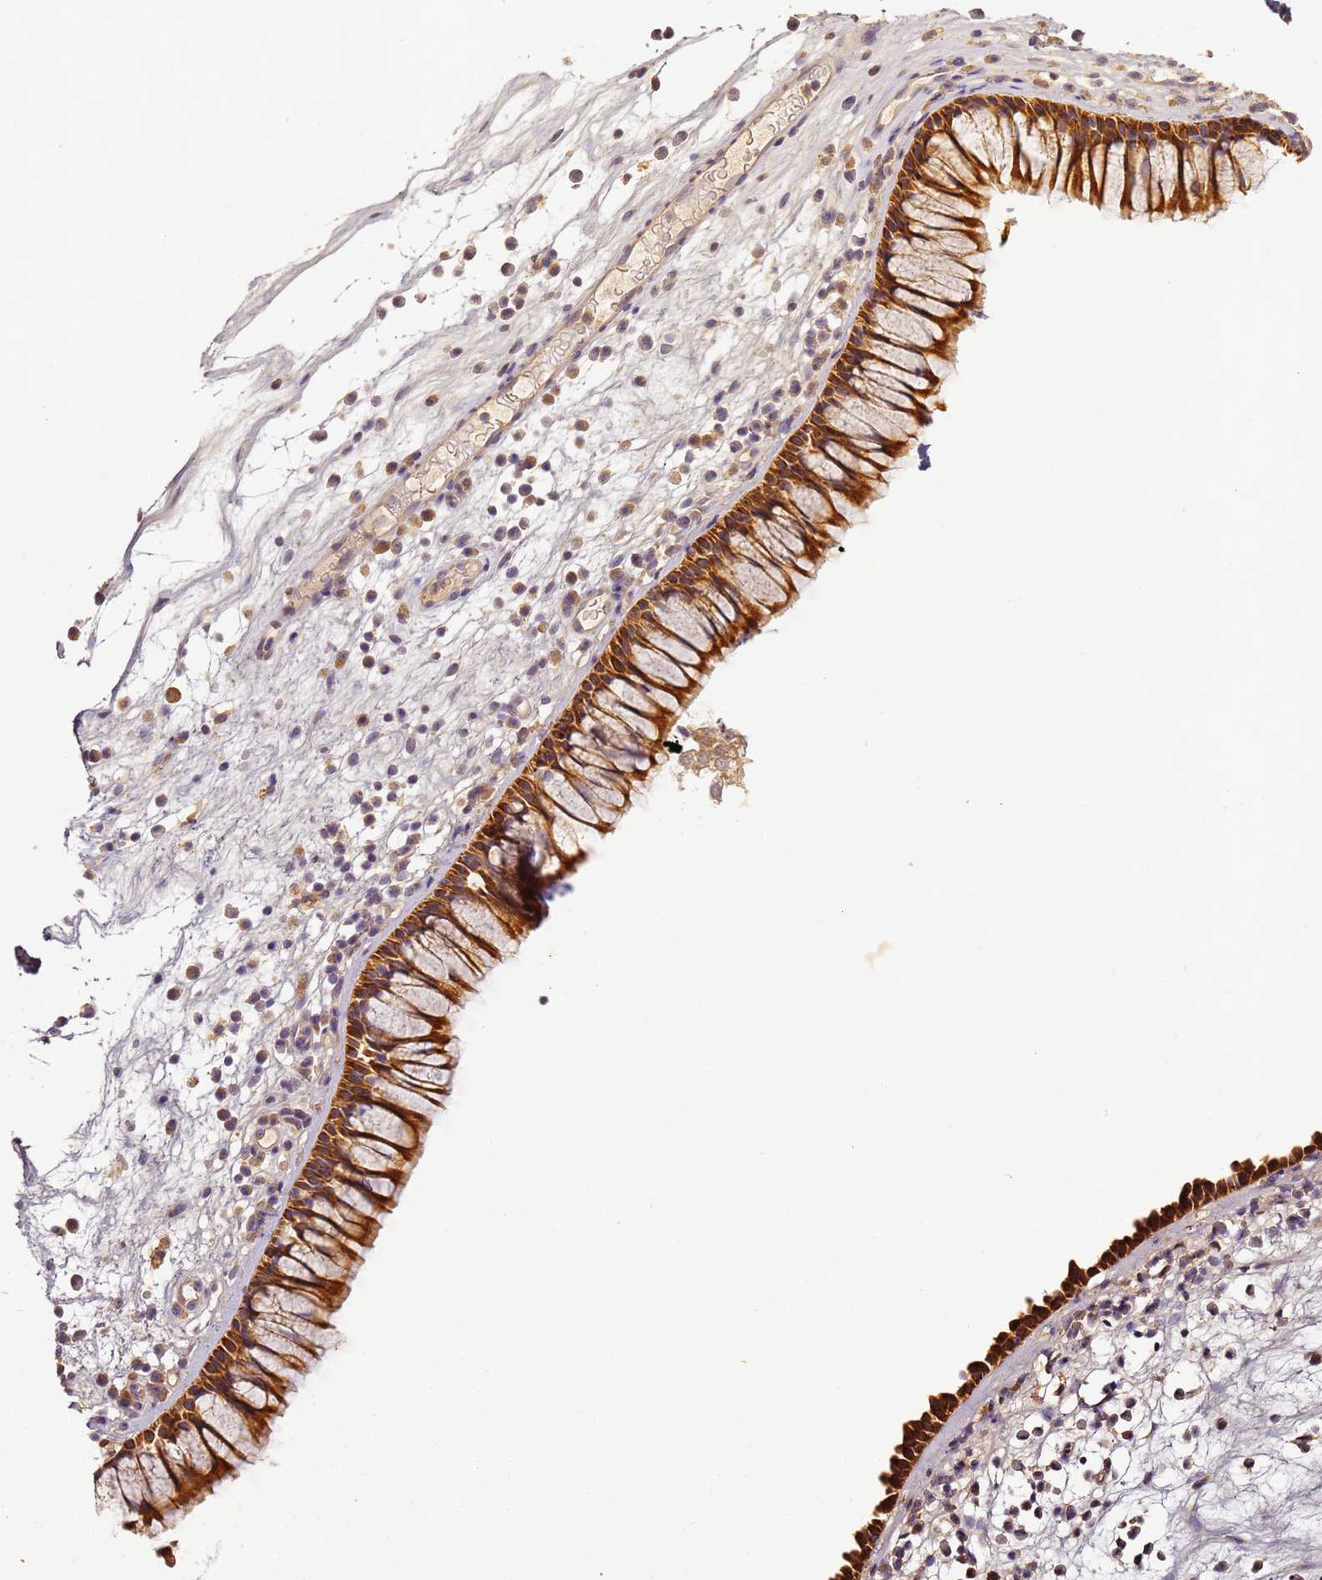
{"staining": {"intensity": "strong", "quantity": ">75%", "location": "cytoplasmic/membranous"}, "tissue": "nasopharynx", "cell_type": "Respiratory epithelial cells", "image_type": "normal", "snomed": [{"axis": "morphology", "description": "Normal tissue, NOS"}, {"axis": "morphology", "description": "Inflammation, NOS"}, {"axis": "morphology", "description": "Malignant melanoma, Metastatic site"}, {"axis": "topography", "description": "Nasopharynx"}], "caption": "Immunohistochemical staining of normal human nasopharynx reveals strong cytoplasmic/membranous protein expression in about >75% of respiratory epithelial cells.", "gene": "TIGAR", "patient": {"sex": "male", "age": 70}}